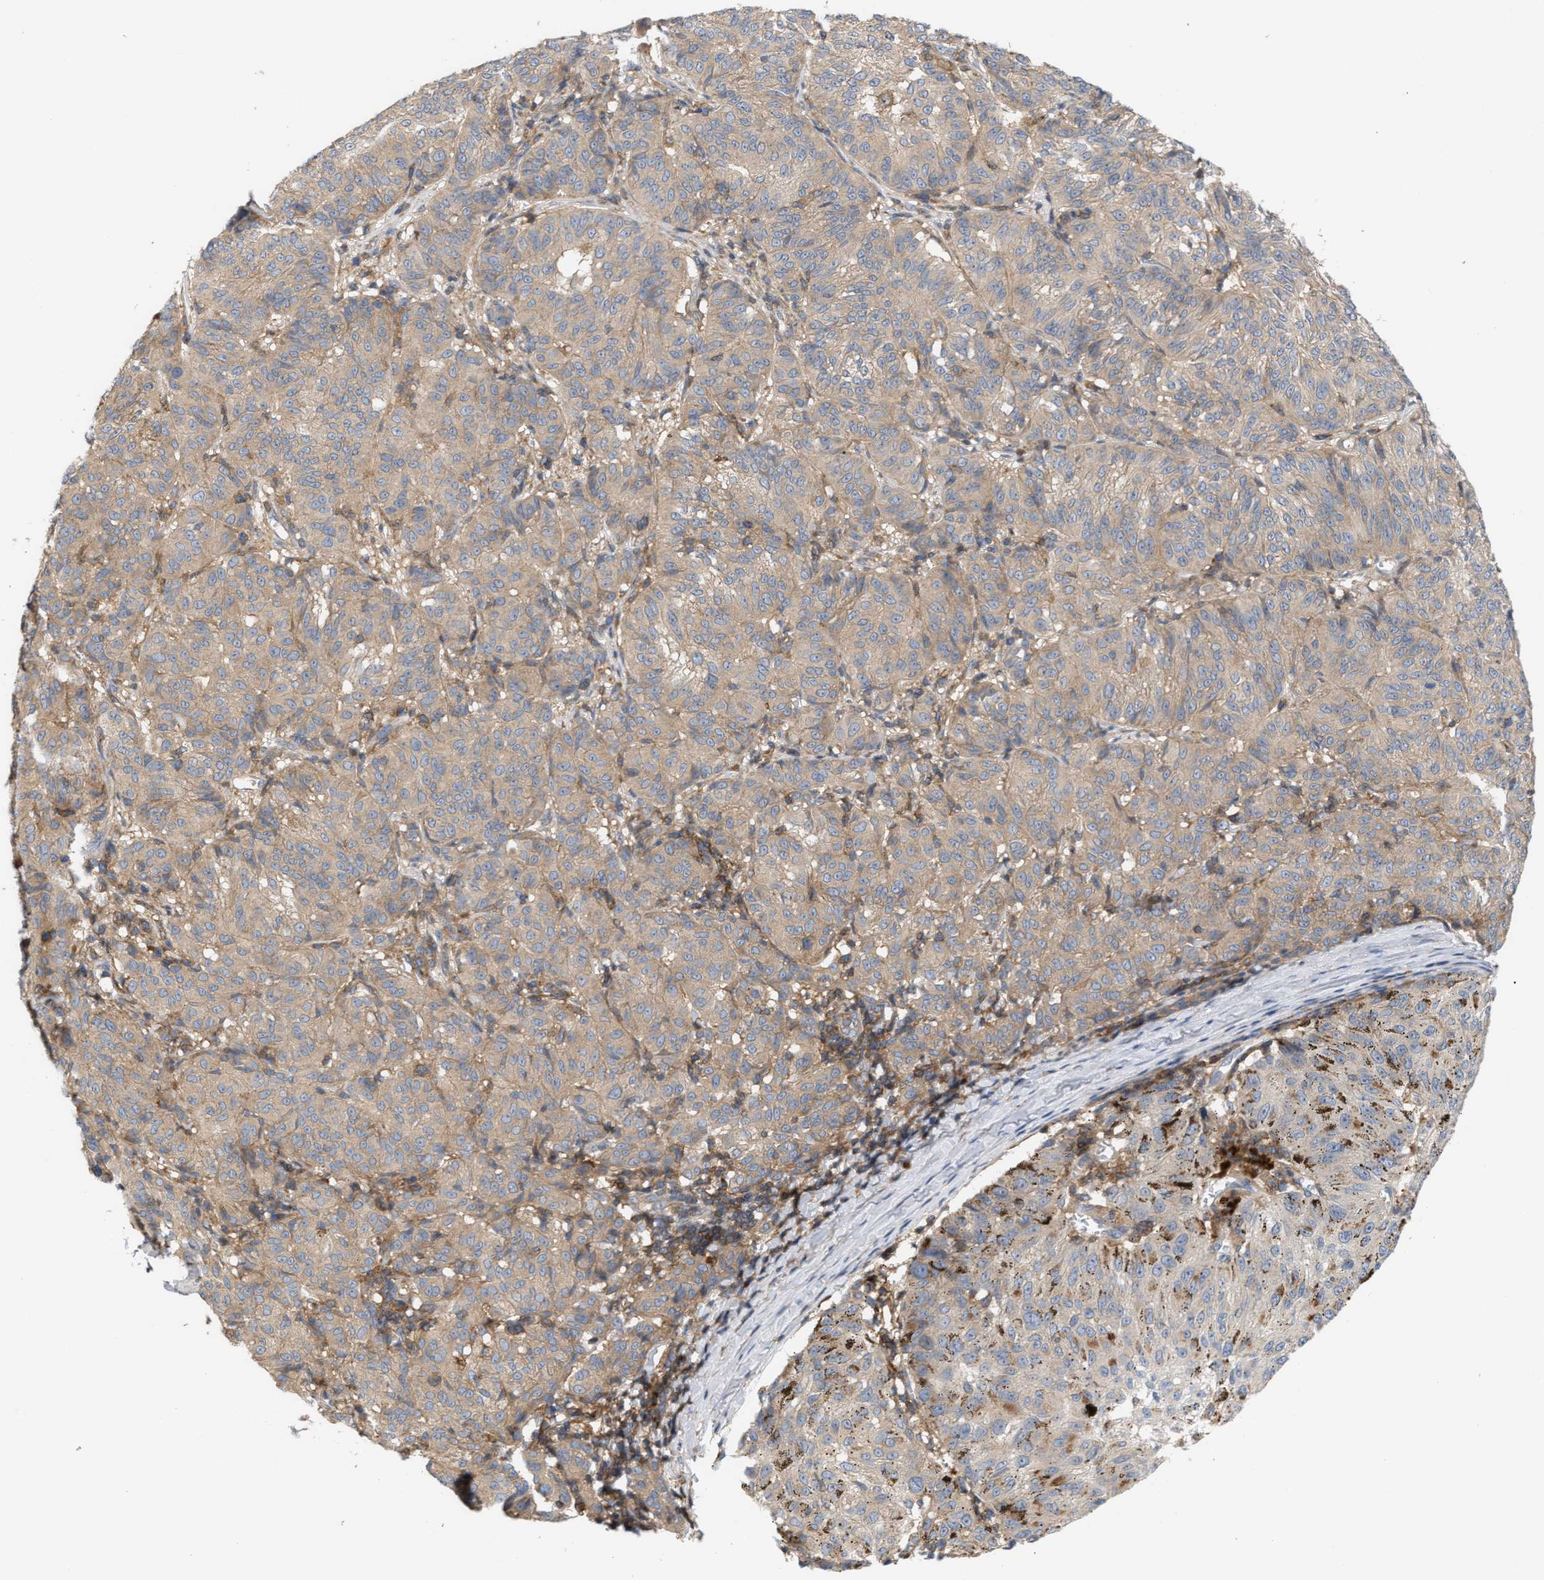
{"staining": {"intensity": "moderate", "quantity": ">75%", "location": "cytoplasmic/membranous"}, "tissue": "melanoma", "cell_type": "Tumor cells", "image_type": "cancer", "snomed": [{"axis": "morphology", "description": "Malignant melanoma, NOS"}, {"axis": "topography", "description": "Skin"}], "caption": "The micrograph displays a brown stain indicating the presence of a protein in the cytoplasmic/membranous of tumor cells in melanoma.", "gene": "DBNL", "patient": {"sex": "female", "age": 72}}